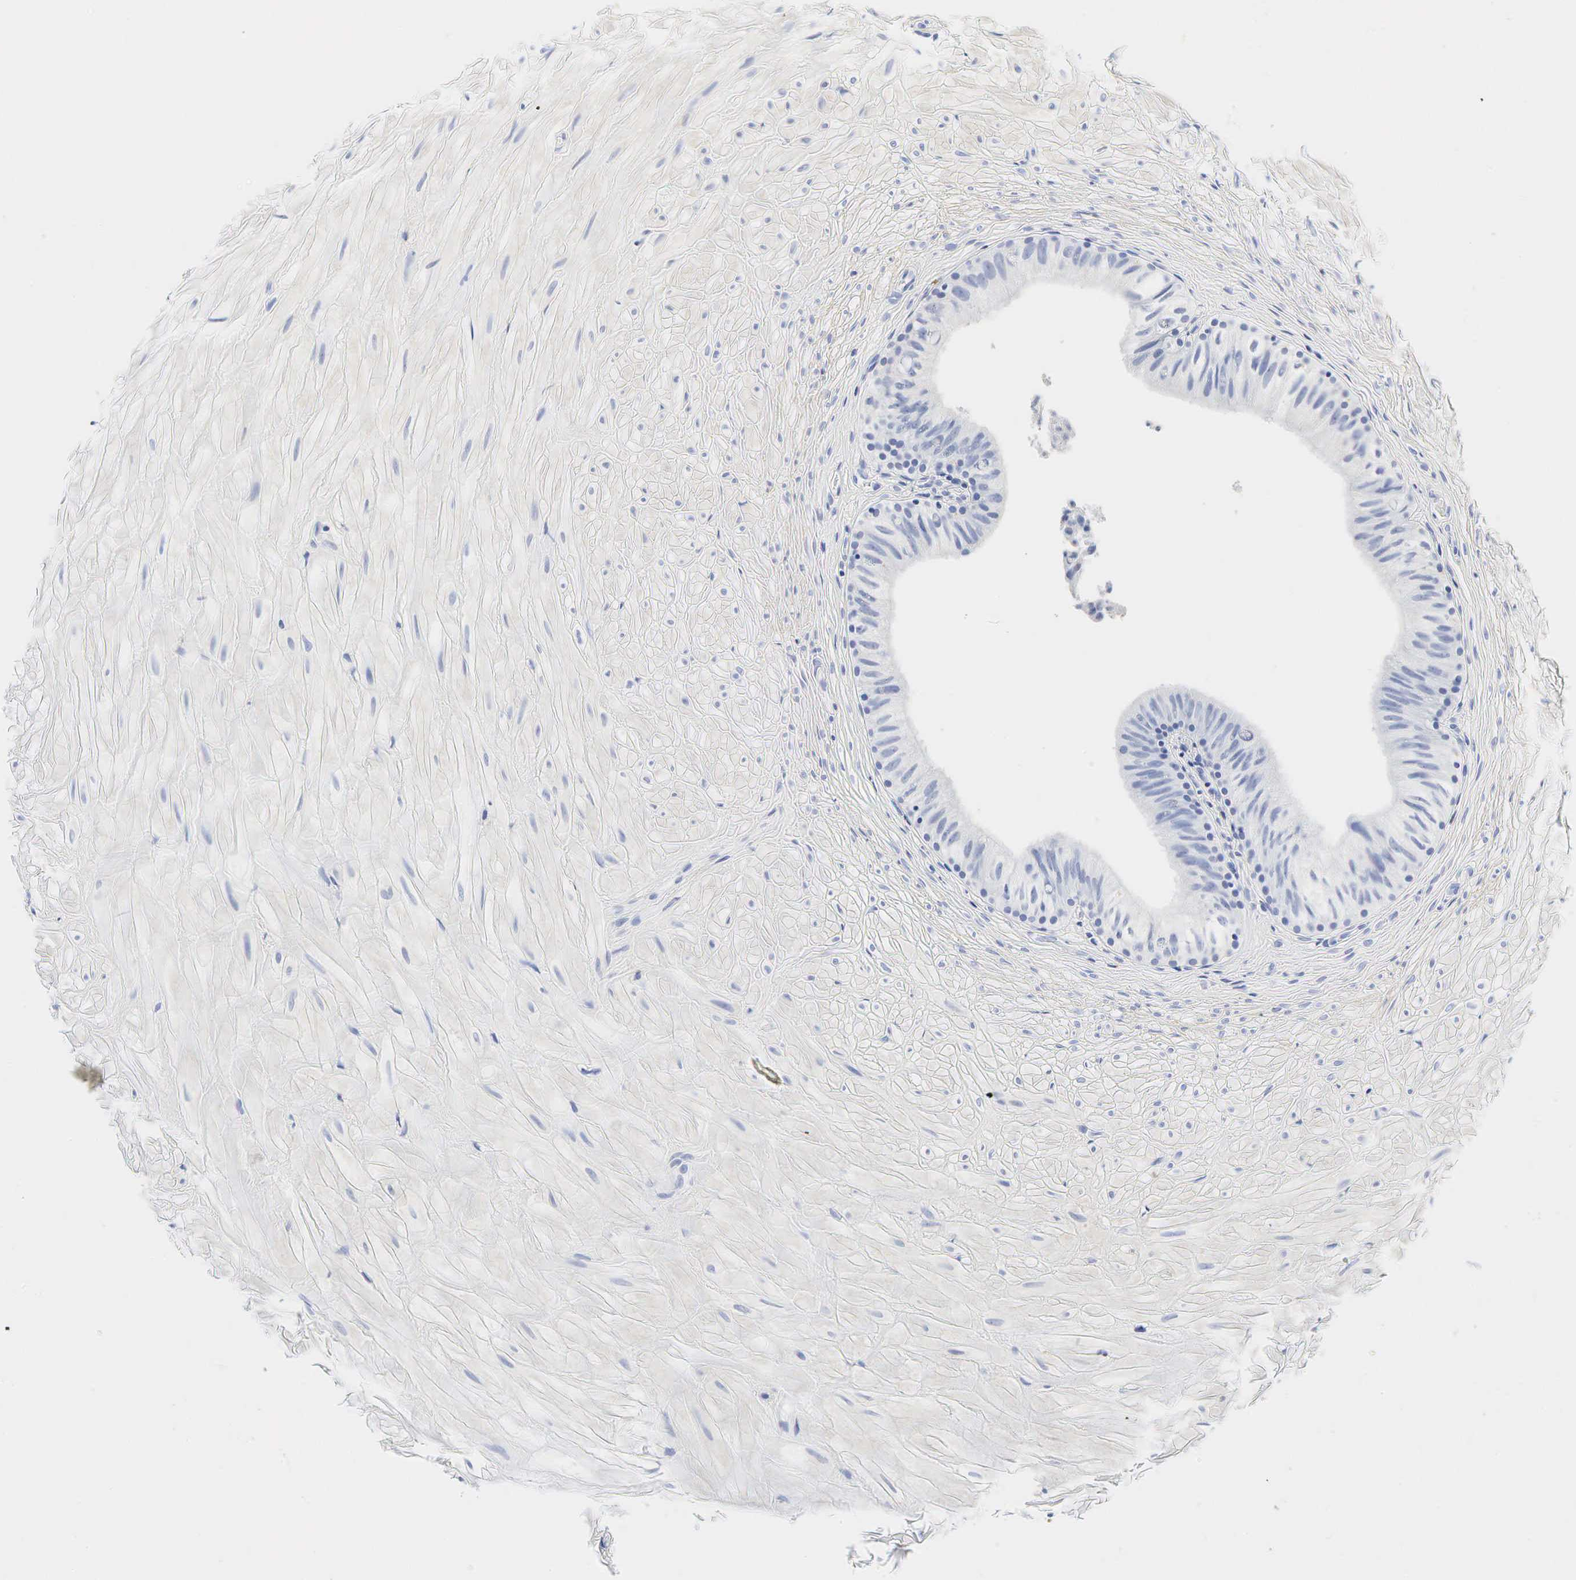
{"staining": {"intensity": "negative", "quantity": "none", "location": "none"}, "tissue": "epididymis", "cell_type": "Glandular cells", "image_type": "normal", "snomed": [{"axis": "morphology", "description": "Normal tissue, NOS"}, {"axis": "topography", "description": "Epididymis"}], "caption": "Micrograph shows no protein positivity in glandular cells of unremarkable epididymis. (DAB immunohistochemistry visualized using brightfield microscopy, high magnification).", "gene": "LYZ", "patient": {"sex": "male", "age": 37}}